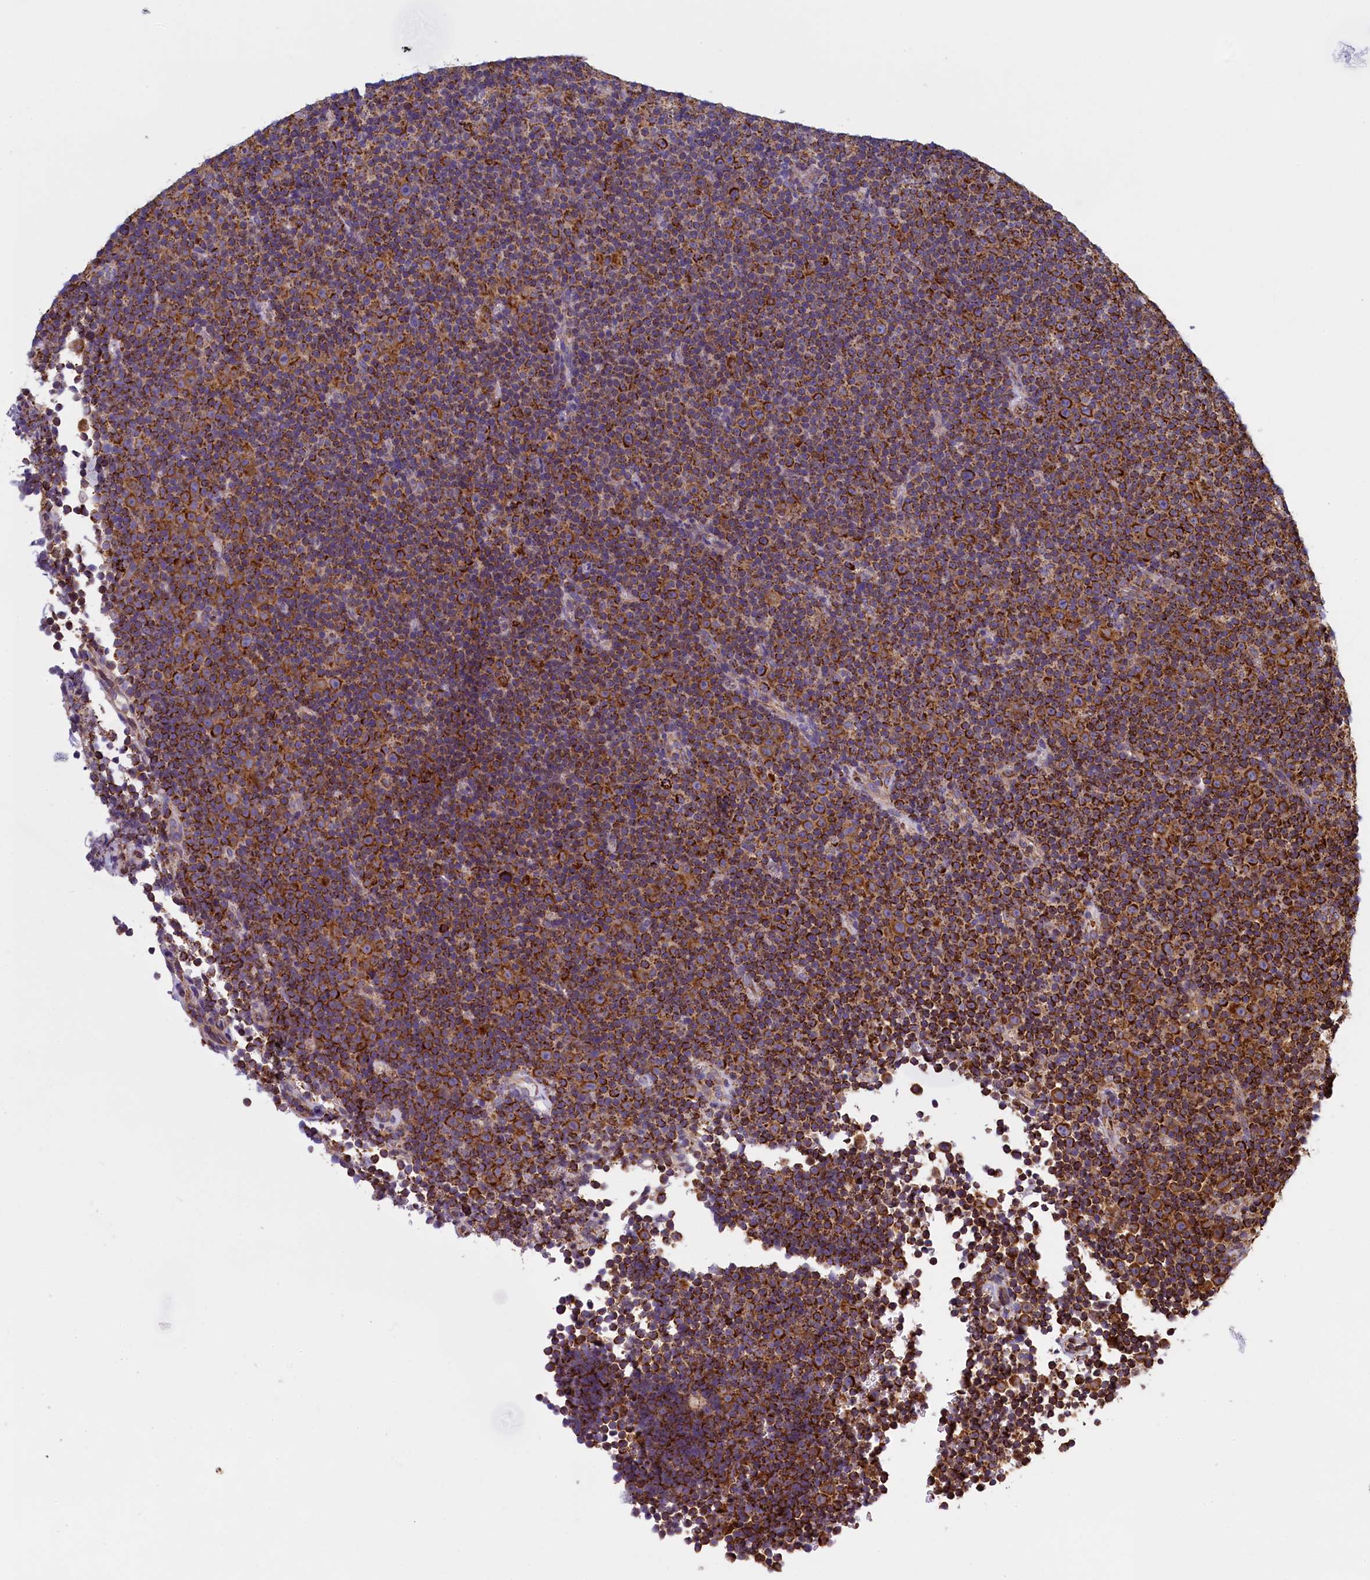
{"staining": {"intensity": "strong", "quantity": ">75%", "location": "cytoplasmic/membranous"}, "tissue": "lymphoma", "cell_type": "Tumor cells", "image_type": "cancer", "snomed": [{"axis": "morphology", "description": "Malignant lymphoma, non-Hodgkin's type, Low grade"}, {"axis": "topography", "description": "Lymph node"}], "caption": "DAB immunohistochemical staining of malignant lymphoma, non-Hodgkin's type (low-grade) demonstrates strong cytoplasmic/membranous protein positivity in approximately >75% of tumor cells.", "gene": "IFT122", "patient": {"sex": "female", "age": 67}}